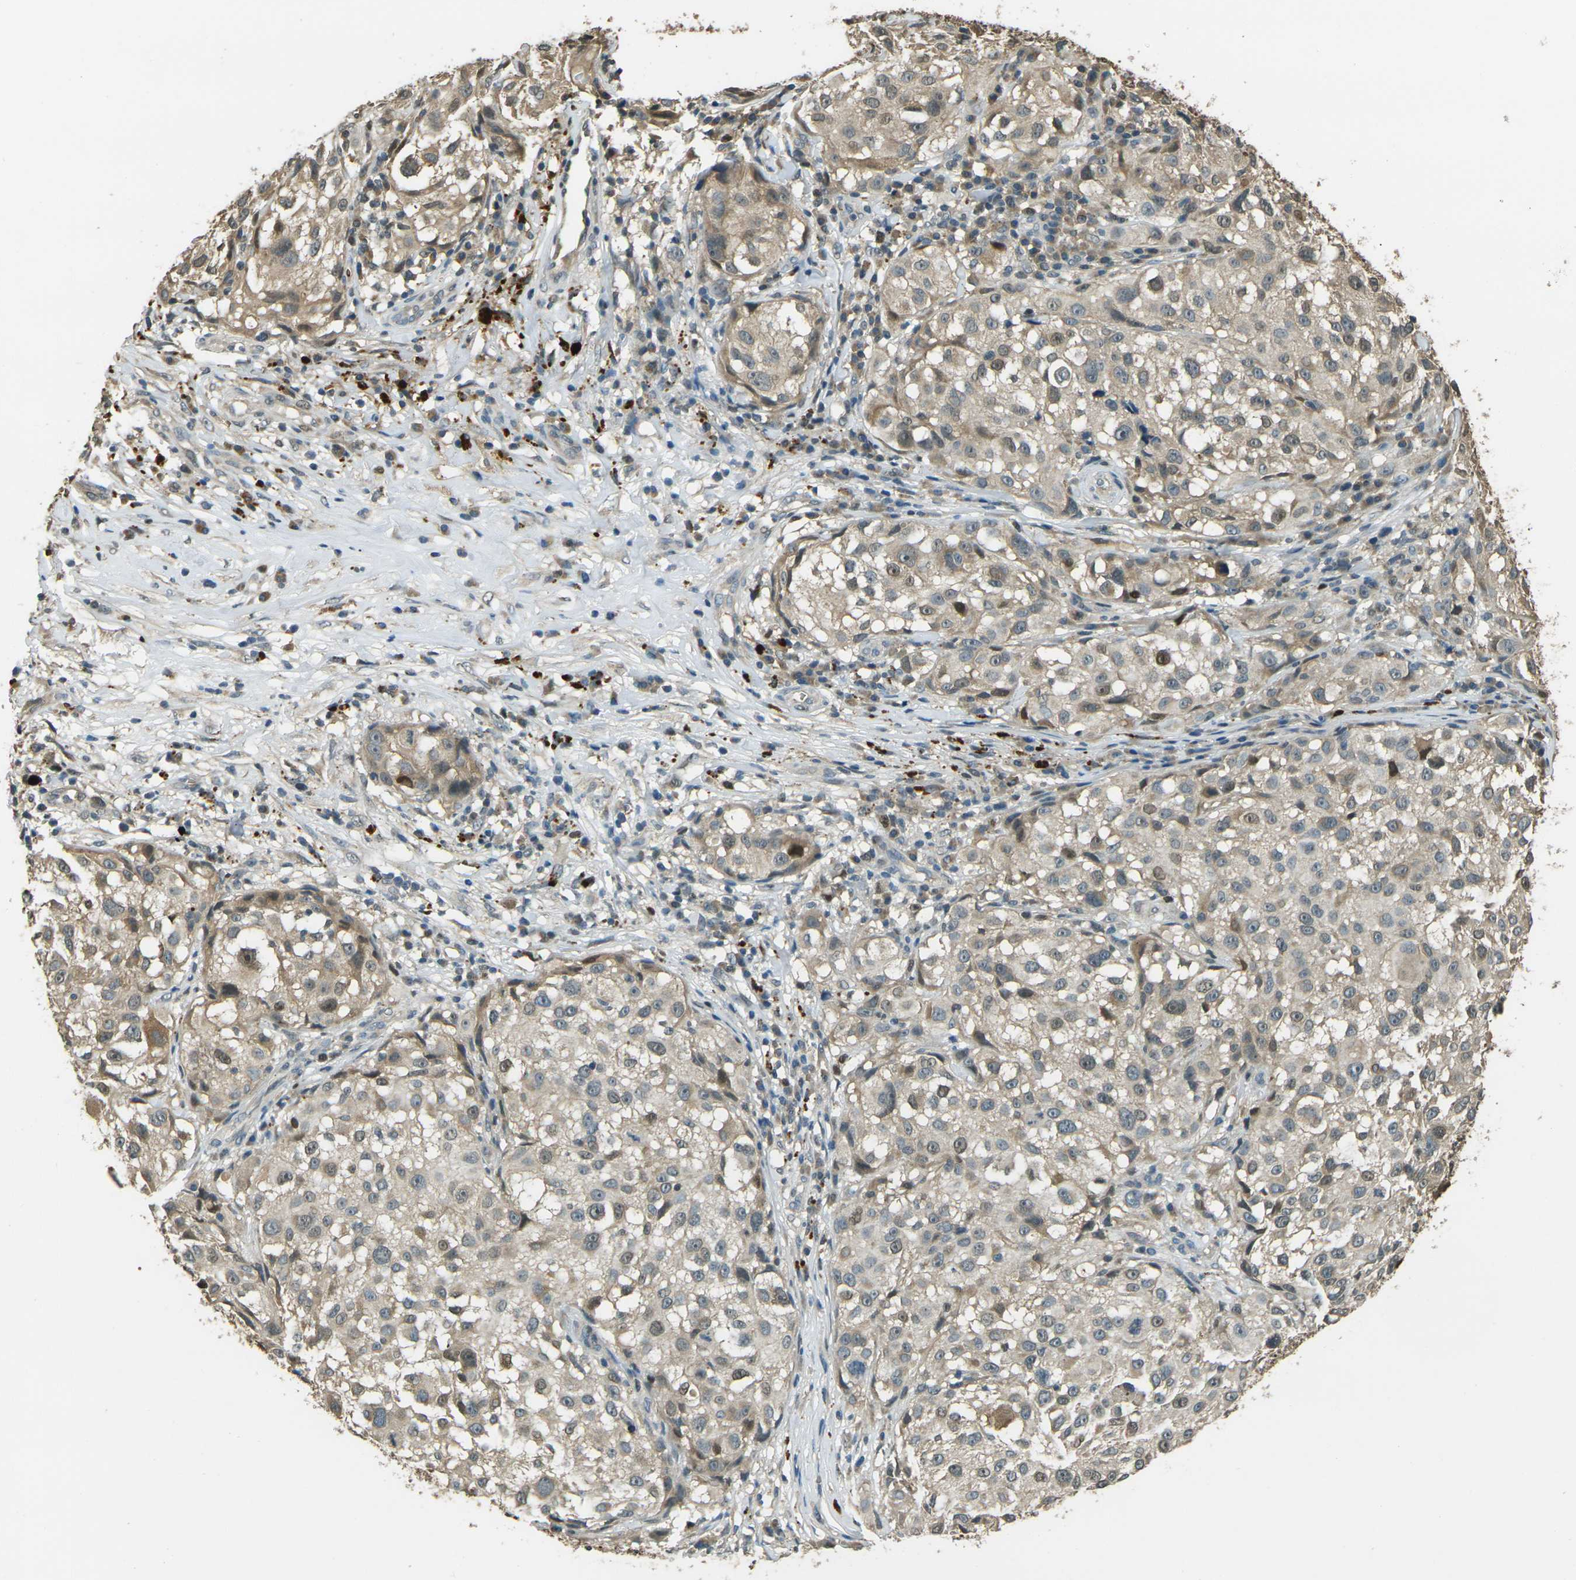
{"staining": {"intensity": "weak", "quantity": ">75%", "location": "cytoplasmic/membranous,nuclear"}, "tissue": "melanoma", "cell_type": "Tumor cells", "image_type": "cancer", "snomed": [{"axis": "morphology", "description": "Necrosis, NOS"}, {"axis": "morphology", "description": "Malignant melanoma, NOS"}, {"axis": "topography", "description": "Skin"}], "caption": "IHC (DAB (3,3'-diaminobenzidine)) staining of human malignant melanoma exhibits weak cytoplasmic/membranous and nuclear protein positivity in approximately >75% of tumor cells. (IHC, brightfield microscopy, high magnification).", "gene": "TOR1A", "patient": {"sex": "female", "age": 87}}